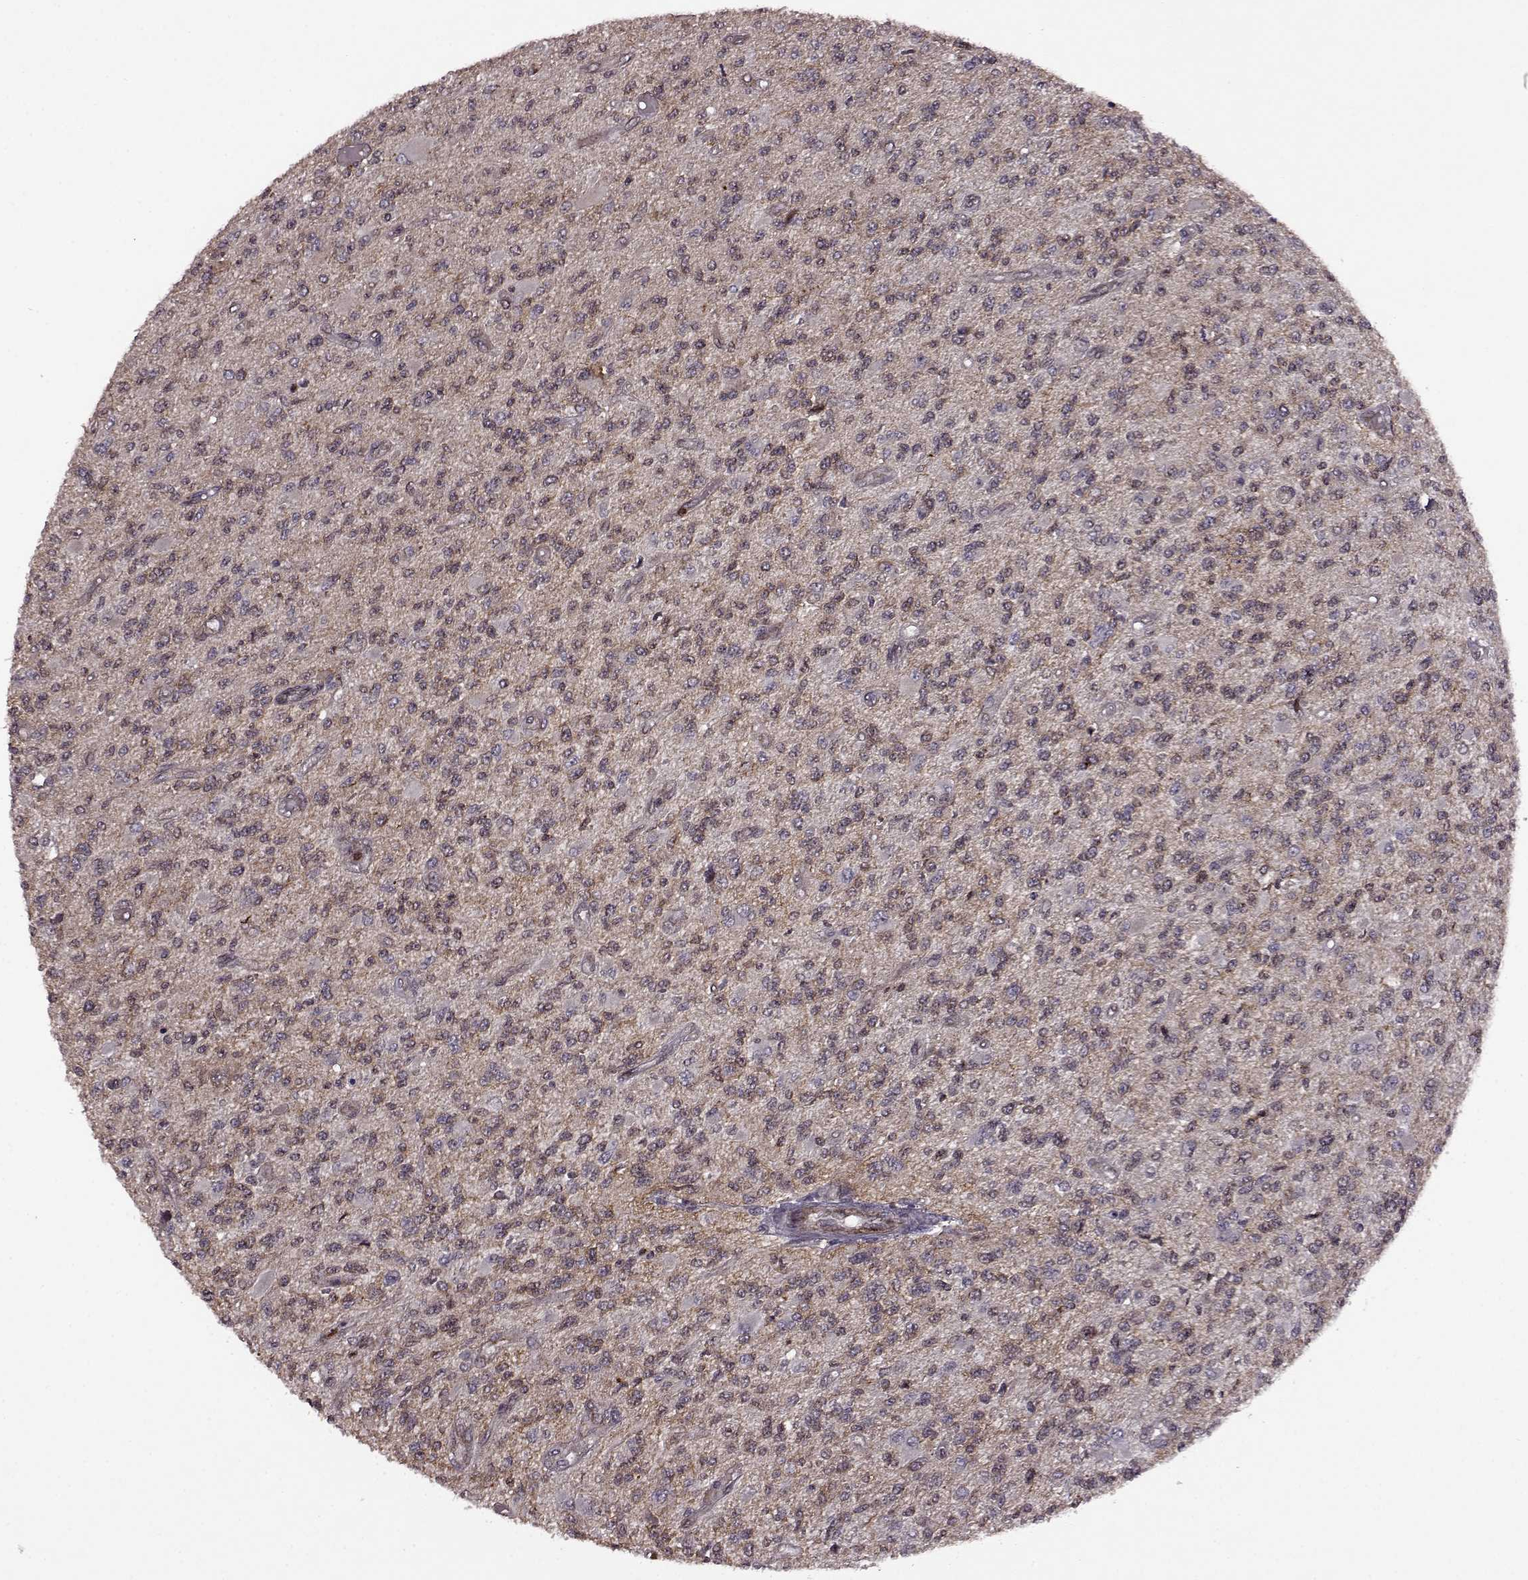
{"staining": {"intensity": "negative", "quantity": "none", "location": "none"}, "tissue": "glioma", "cell_type": "Tumor cells", "image_type": "cancer", "snomed": [{"axis": "morphology", "description": "Glioma, malignant, High grade"}, {"axis": "topography", "description": "Brain"}], "caption": "Human glioma stained for a protein using IHC demonstrates no positivity in tumor cells.", "gene": "TRMU", "patient": {"sex": "female", "age": 63}}